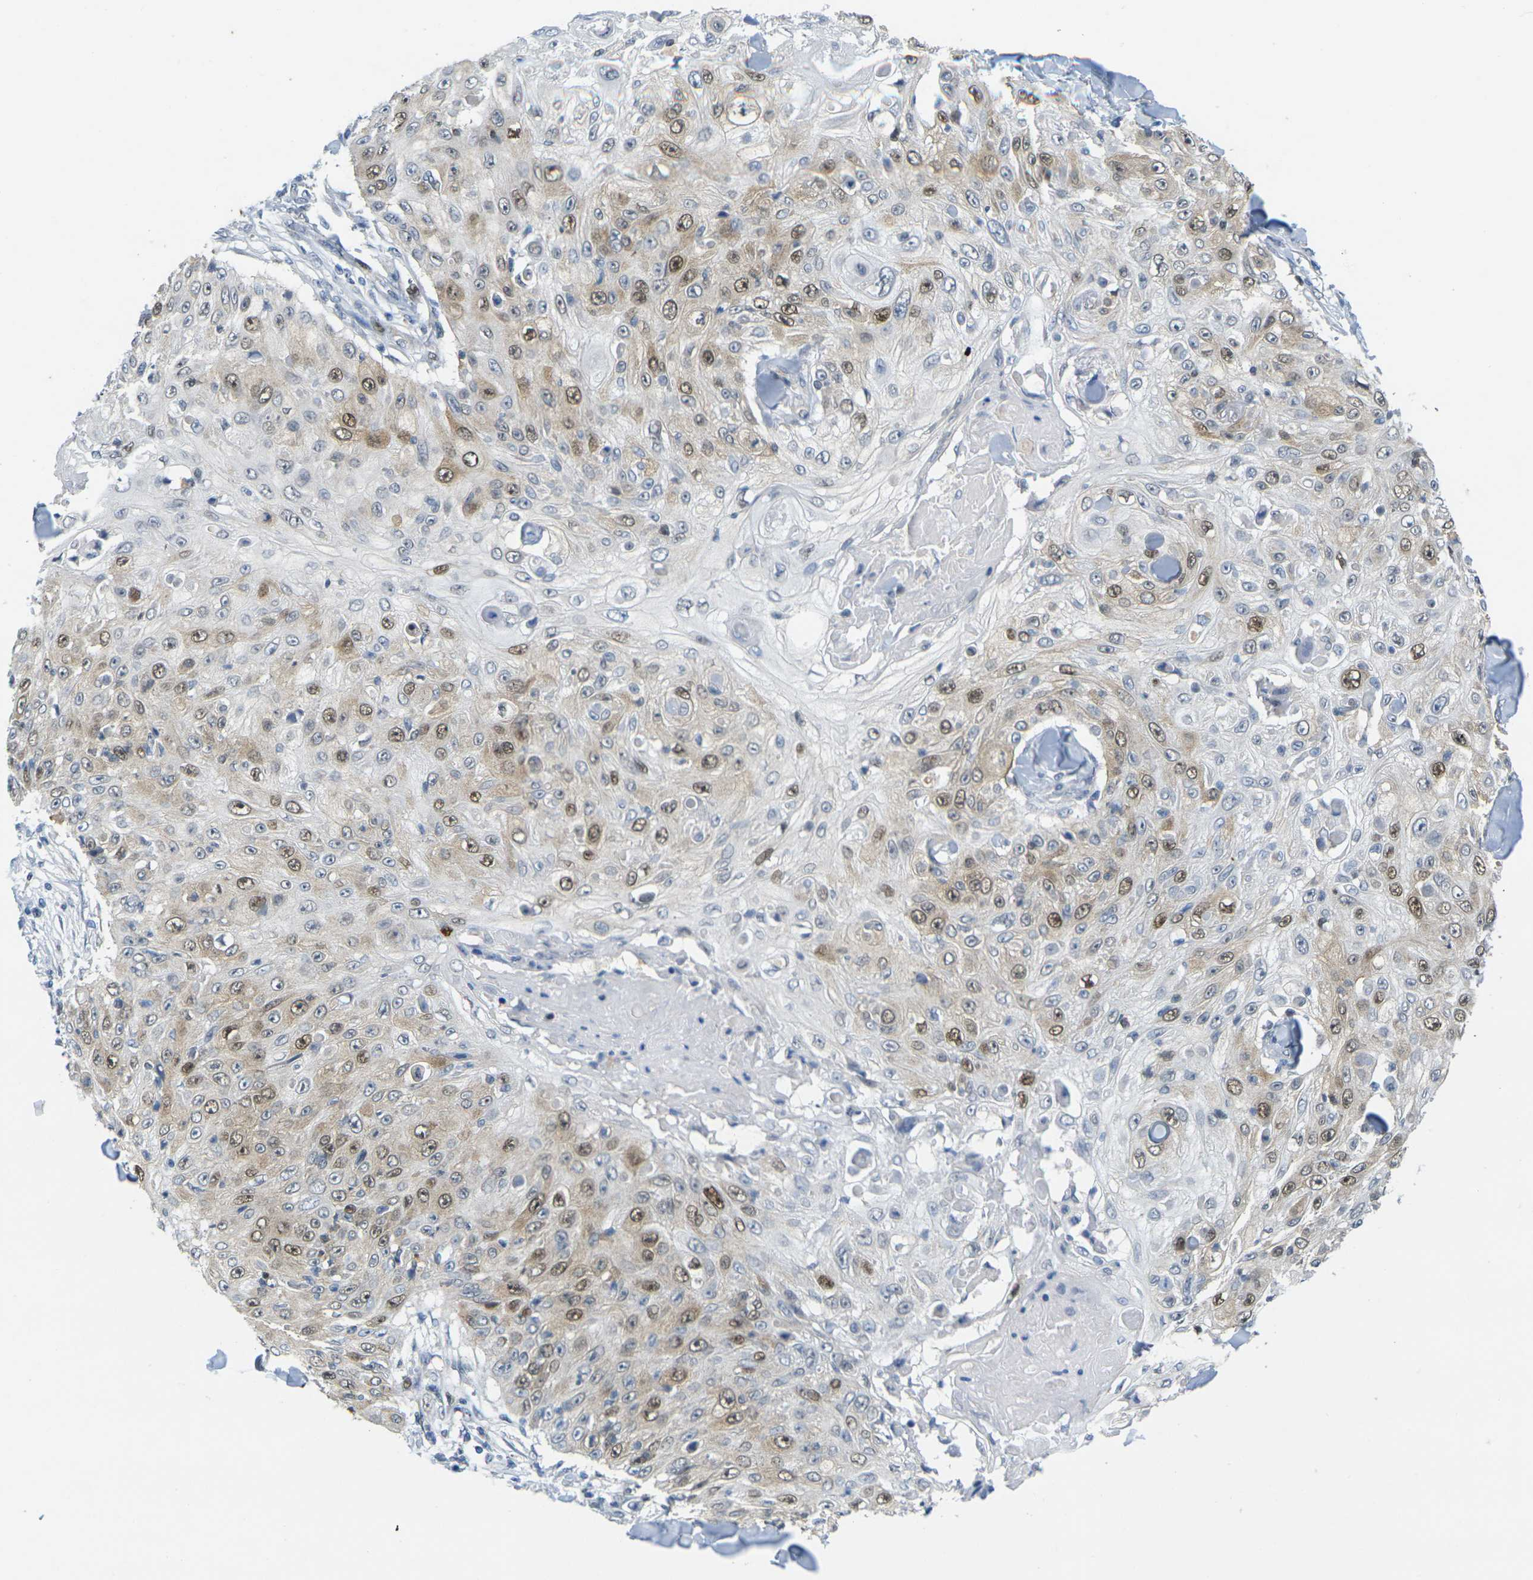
{"staining": {"intensity": "moderate", "quantity": ">75%", "location": "cytoplasmic/membranous,nuclear"}, "tissue": "skin cancer", "cell_type": "Tumor cells", "image_type": "cancer", "snomed": [{"axis": "morphology", "description": "Squamous cell carcinoma, NOS"}, {"axis": "topography", "description": "Skin"}], "caption": "Squamous cell carcinoma (skin) stained for a protein (brown) demonstrates moderate cytoplasmic/membranous and nuclear positive positivity in approximately >75% of tumor cells.", "gene": "CDK2", "patient": {"sex": "male", "age": 86}}